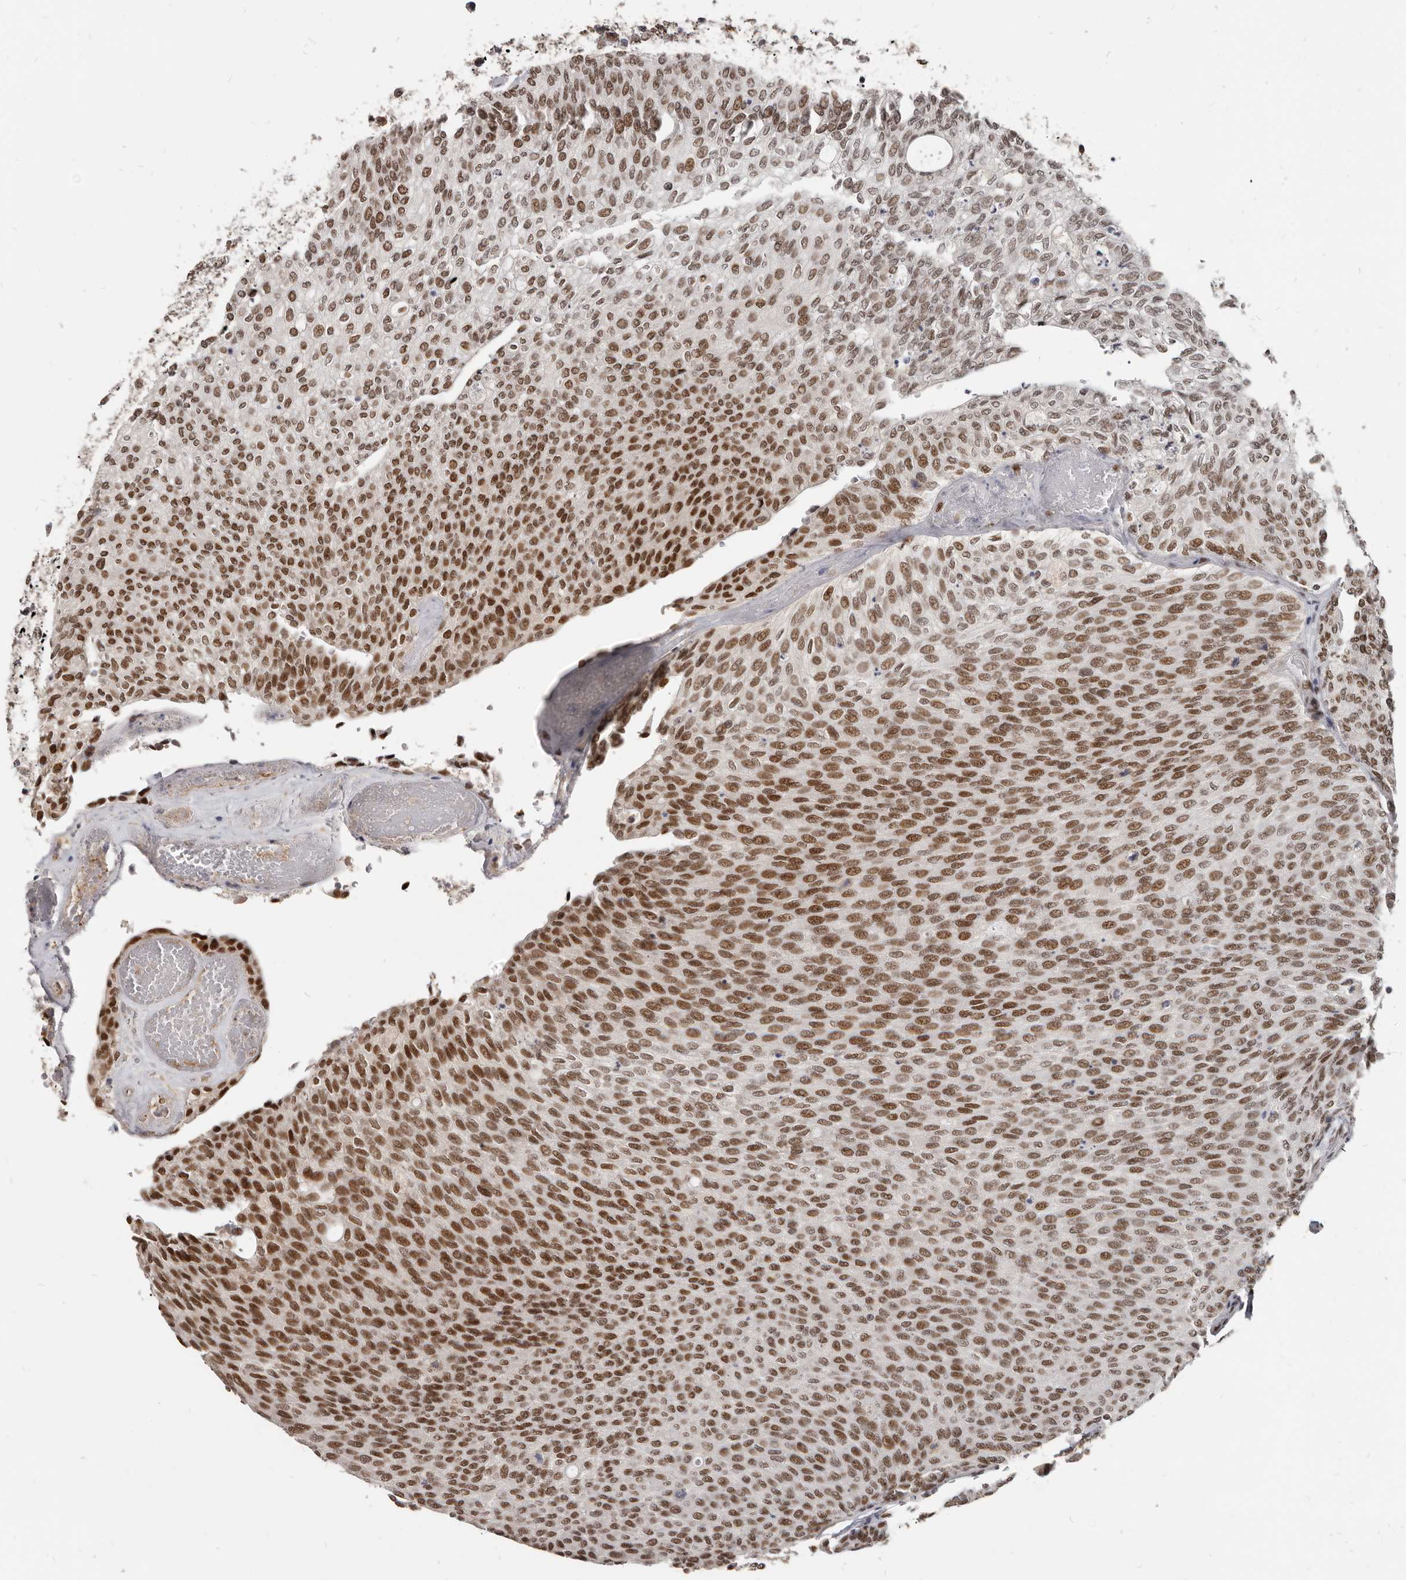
{"staining": {"intensity": "moderate", "quantity": ">75%", "location": "nuclear"}, "tissue": "urothelial cancer", "cell_type": "Tumor cells", "image_type": "cancer", "snomed": [{"axis": "morphology", "description": "Urothelial carcinoma, Low grade"}, {"axis": "topography", "description": "Urinary bladder"}], "caption": "The histopathology image exhibits immunohistochemical staining of low-grade urothelial carcinoma. There is moderate nuclear positivity is identified in about >75% of tumor cells.", "gene": "ATF5", "patient": {"sex": "female", "age": 79}}